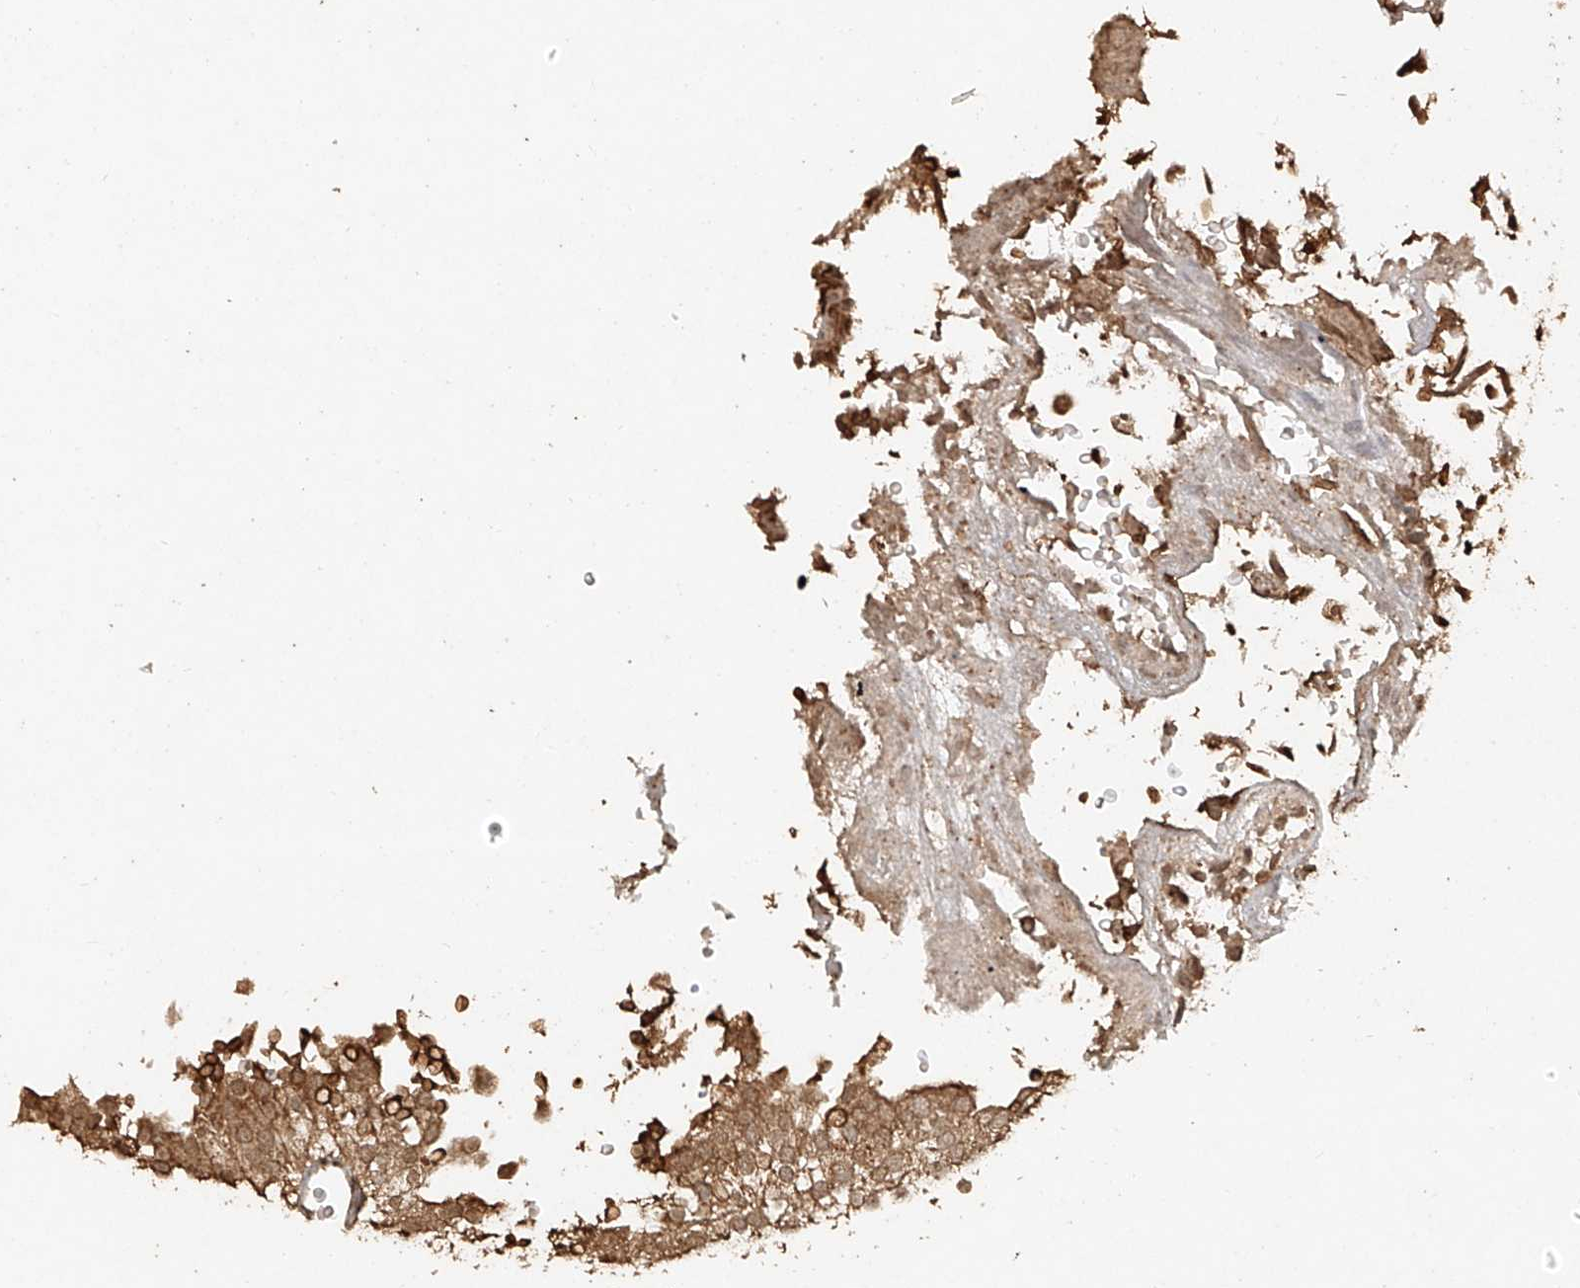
{"staining": {"intensity": "moderate", "quantity": ">75%", "location": "cytoplasmic/membranous,nuclear"}, "tissue": "urothelial cancer", "cell_type": "Tumor cells", "image_type": "cancer", "snomed": [{"axis": "morphology", "description": "Urothelial carcinoma, Low grade"}, {"axis": "topography", "description": "Urinary bladder"}], "caption": "This is an image of IHC staining of urothelial cancer, which shows moderate expression in the cytoplasmic/membranous and nuclear of tumor cells.", "gene": "TIGAR", "patient": {"sex": "male", "age": 78}}